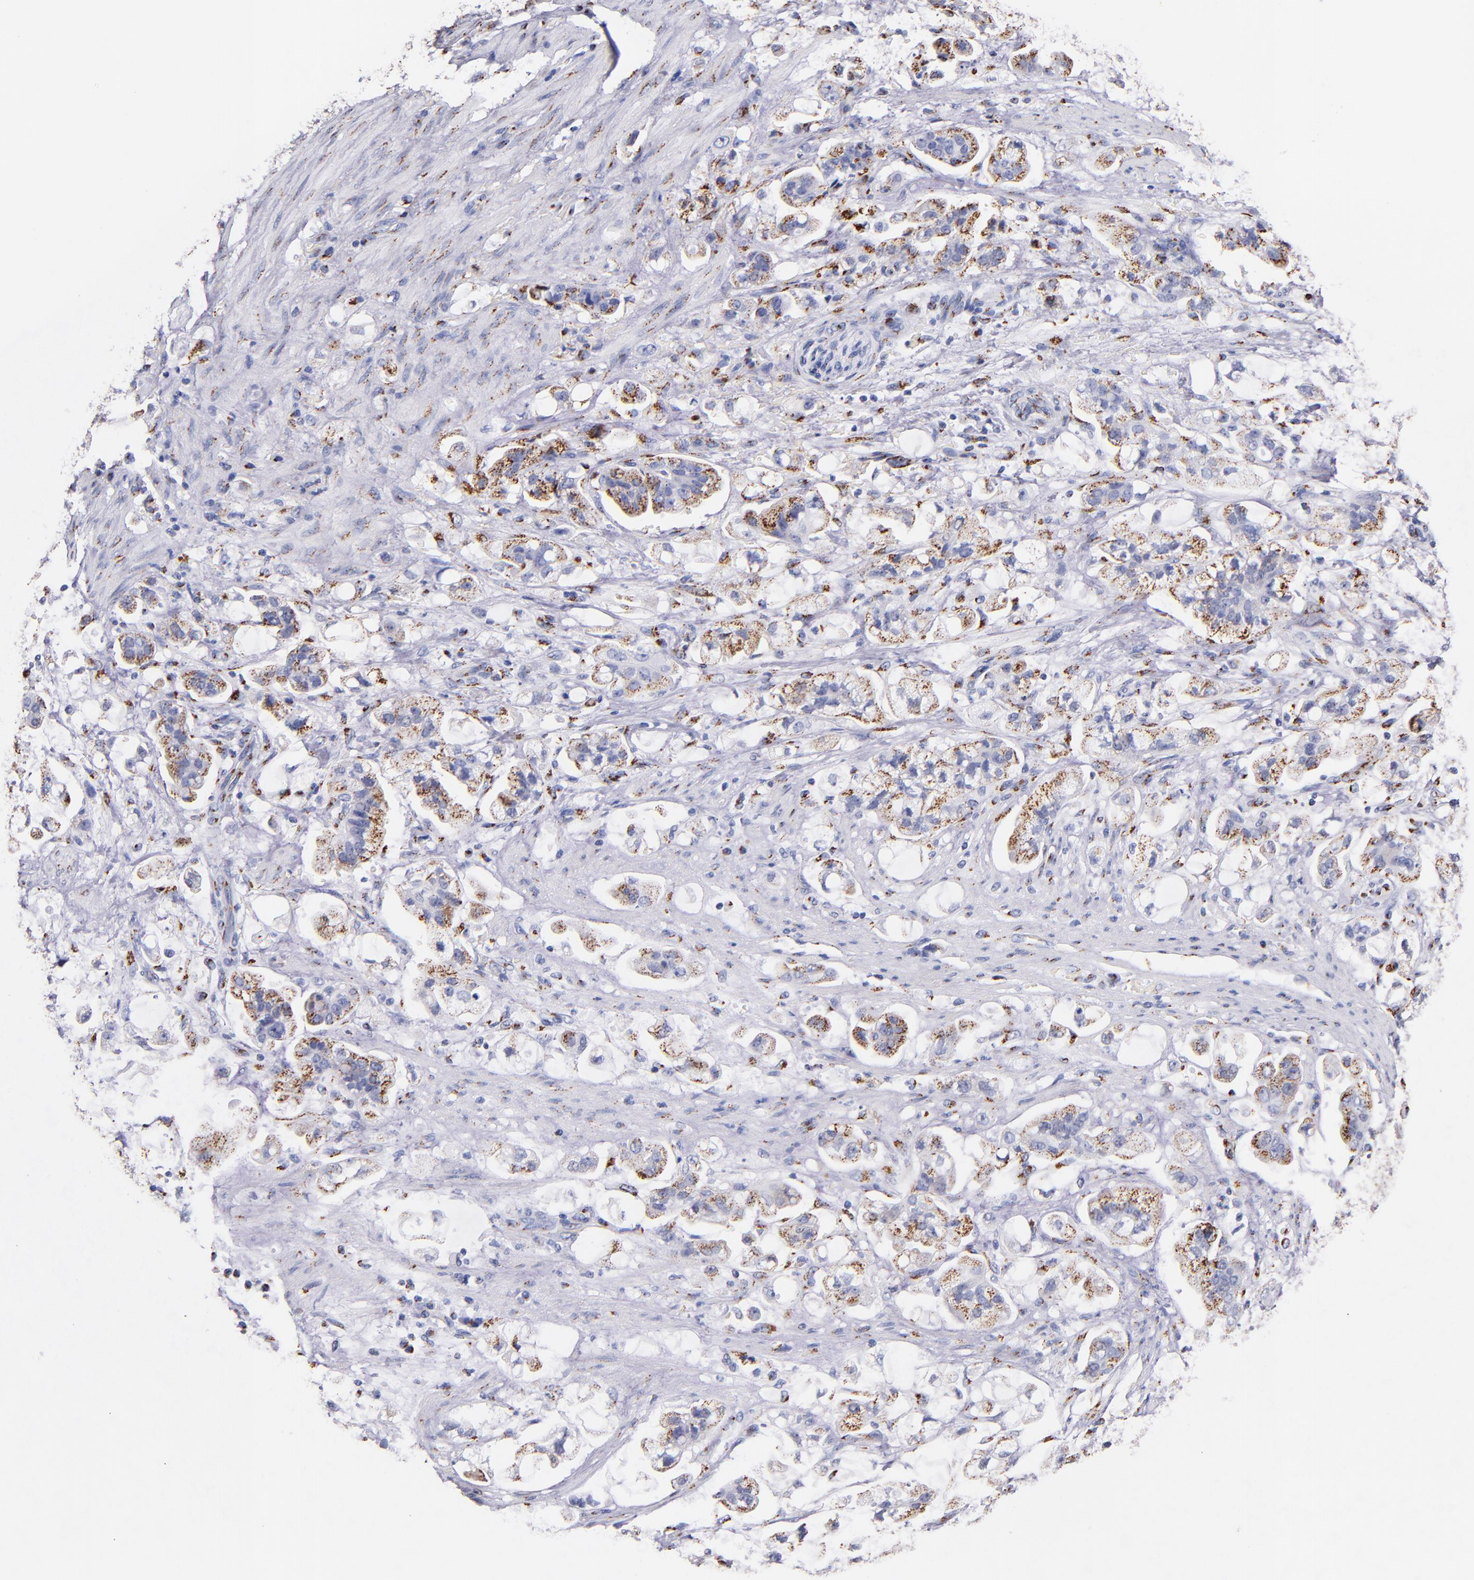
{"staining": {"intensity": "moderate", "quantity": ">75%", "location": "cytoplasmic/membranous"}, "tissue": "stomach cancer", "cell_type": "Tumor cells", "image_type": "cancer", "snomed": [{"axis": "morphology", "description": "Adenocarcinoma, NOS"}, {"axis": "topography", "description": "Stomach"}], "caption": "Adenocarcinoma (stomach) stained with a brown dye reveals moderate cytoplasmic/membranous positive expression in about >75% of tumor cells.", "gene": "GOLIM4", "patient": {"sex": "male", "age": 62}}